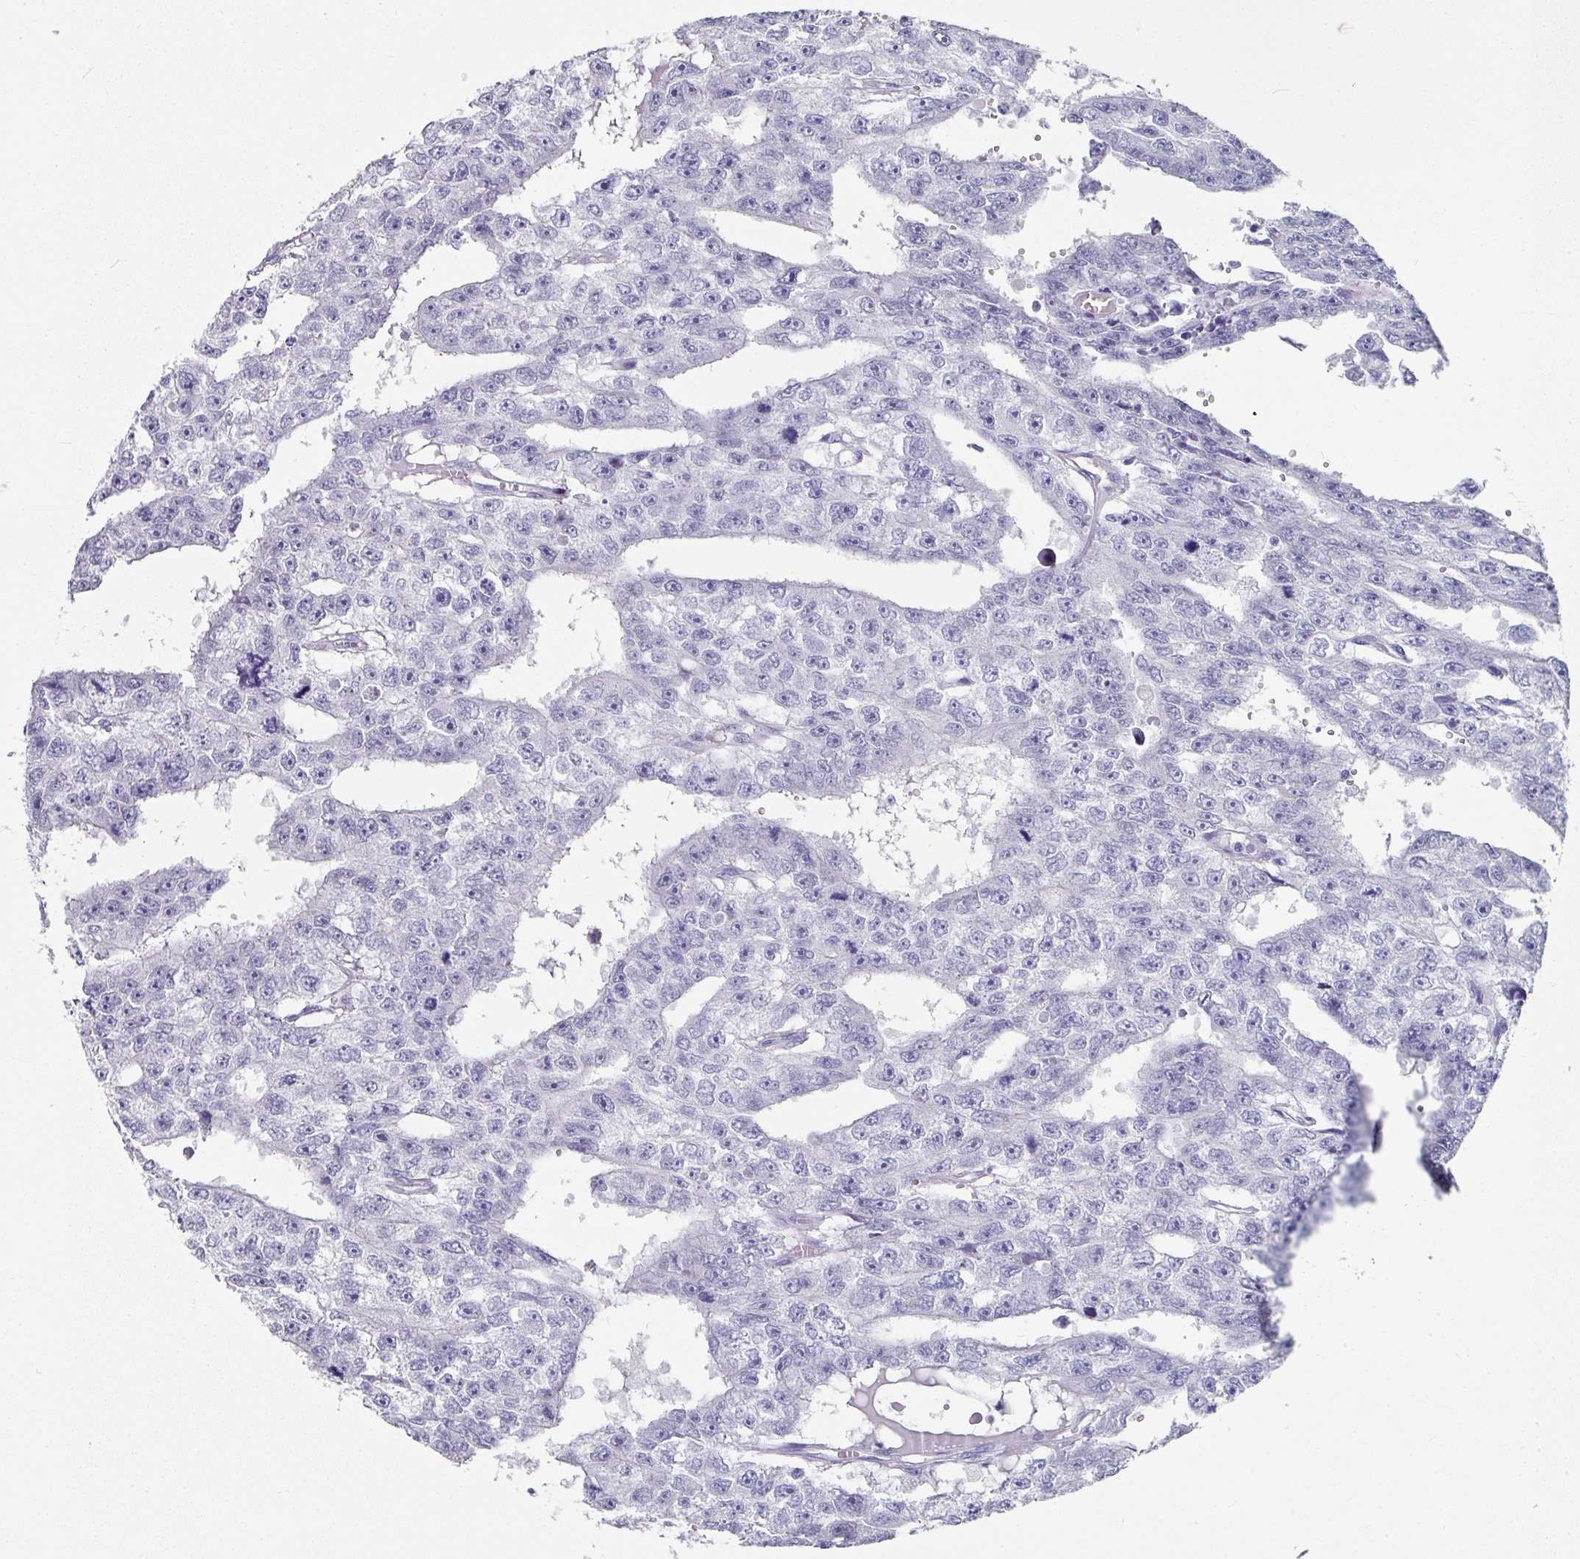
{"staining": {"intensity": "negative", "quantity": "none", "location": "none"}, "tissue": "testis cancer", "cell_type": "Tumor cells", "image_type": "cancer", "snomed": [{"axis": "morphology", "description": "Carcinoma, Embryonal, NOS"}, {"axis": "topography", "description": "Testis"}], "caption": "A micrograph of testis embryonal carcinoma stained for a protein displays no brown staining in tumor cells.", "gene": "SETBP1", "patient": {"sex": "male", "age": 20}}